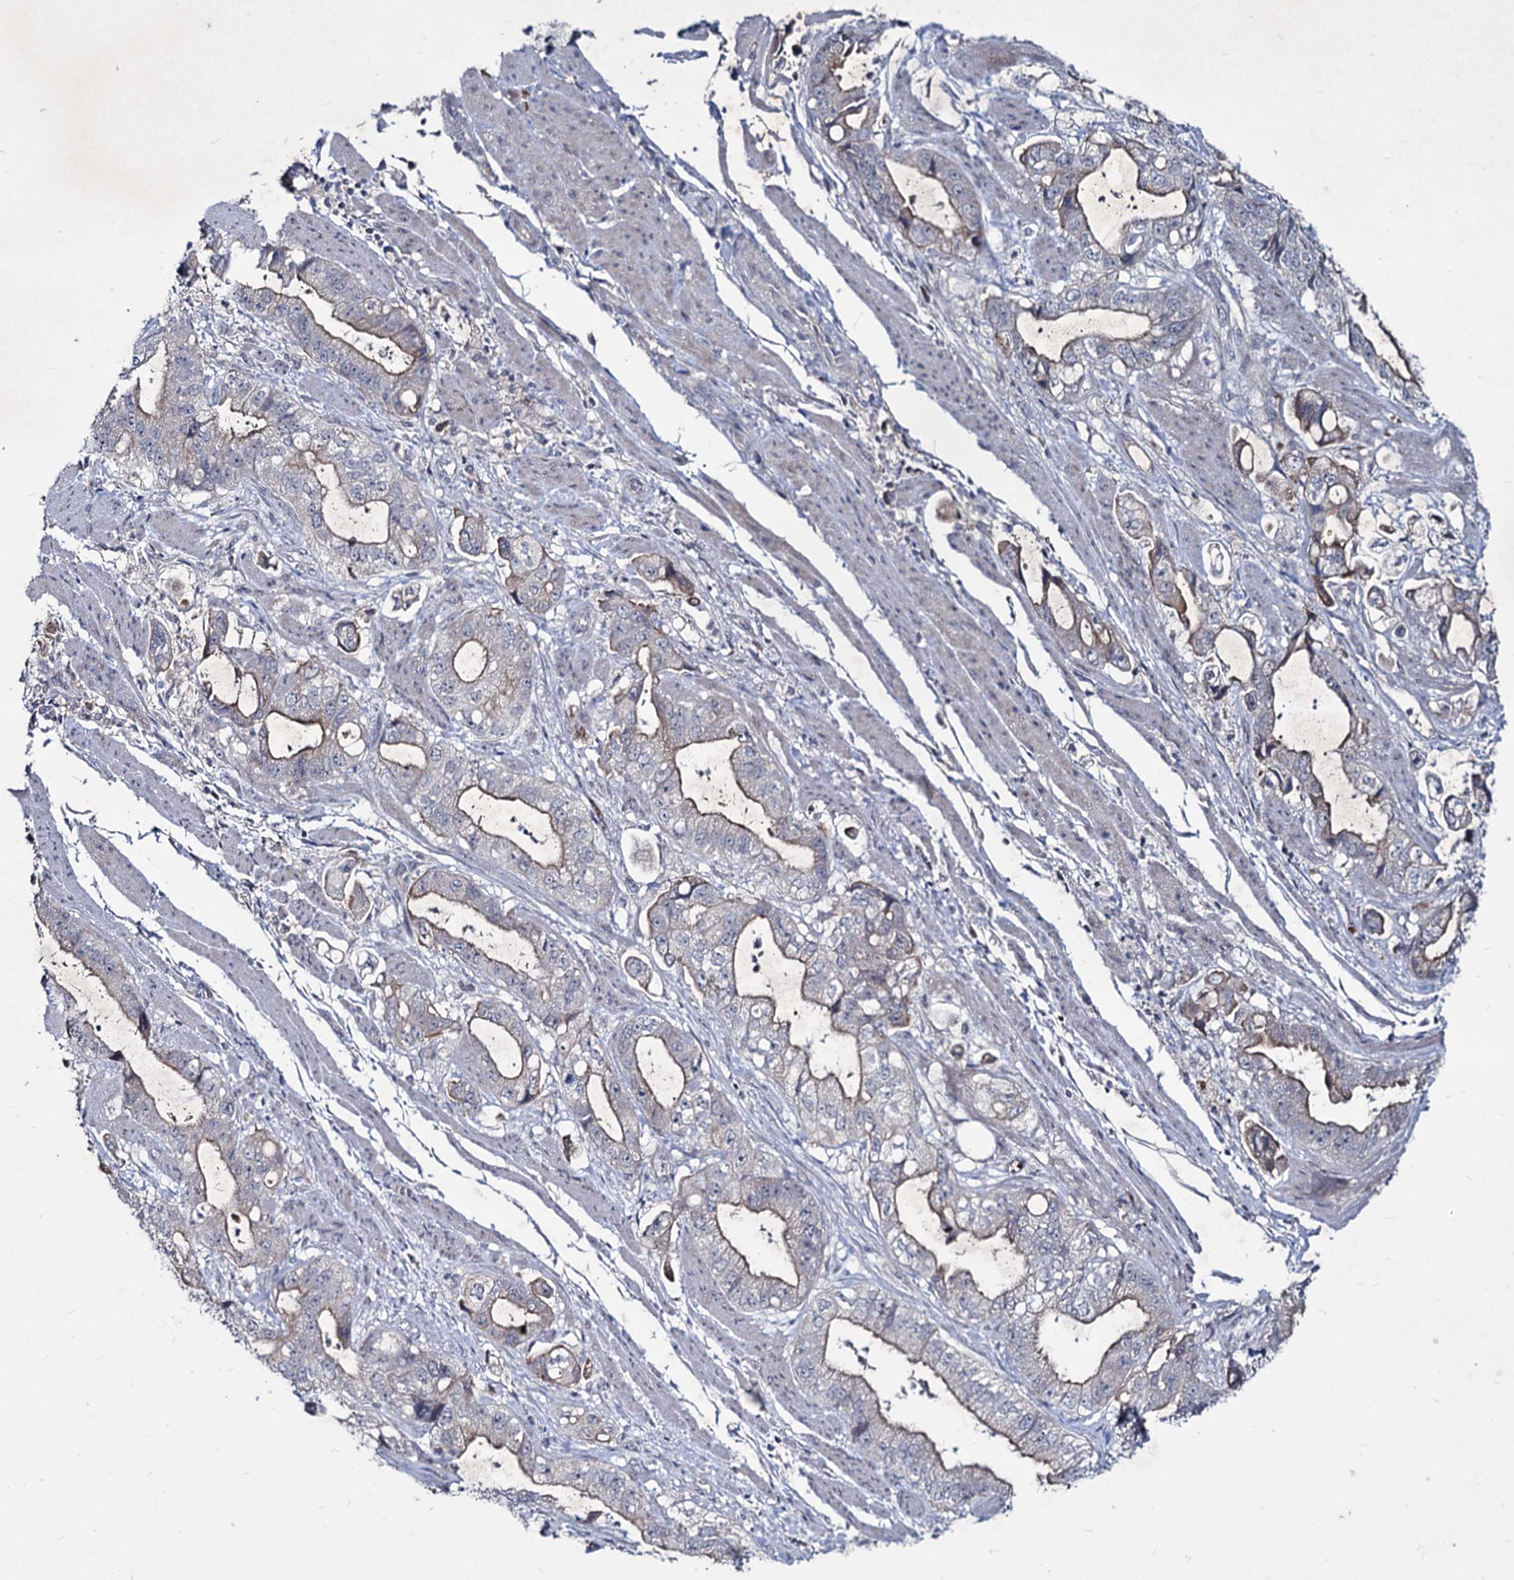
{"staining": {"intensity": "weak", "quantity": ">75%", "location": "cytoplasmic/membranous"}, "tissue": "stomach cancer", "cell_type": "Tumor cells", "image_type": "cancer", "snomed": [{"axis": "morphology", "description": "Adenocarcinoma, NOS"}, {"axis": "topography", "description": "Stomach"}], "caption": "Stomach adenocarcinoma stained with immunohistochemistry shows weak cytoplasmic/membranous expression in approximately >75% of tumor cells. (DAB IHC with brightfield microscopy, high magnification).", "gene": "RNF6", "patient": {"sex": "male", "age": 62}}